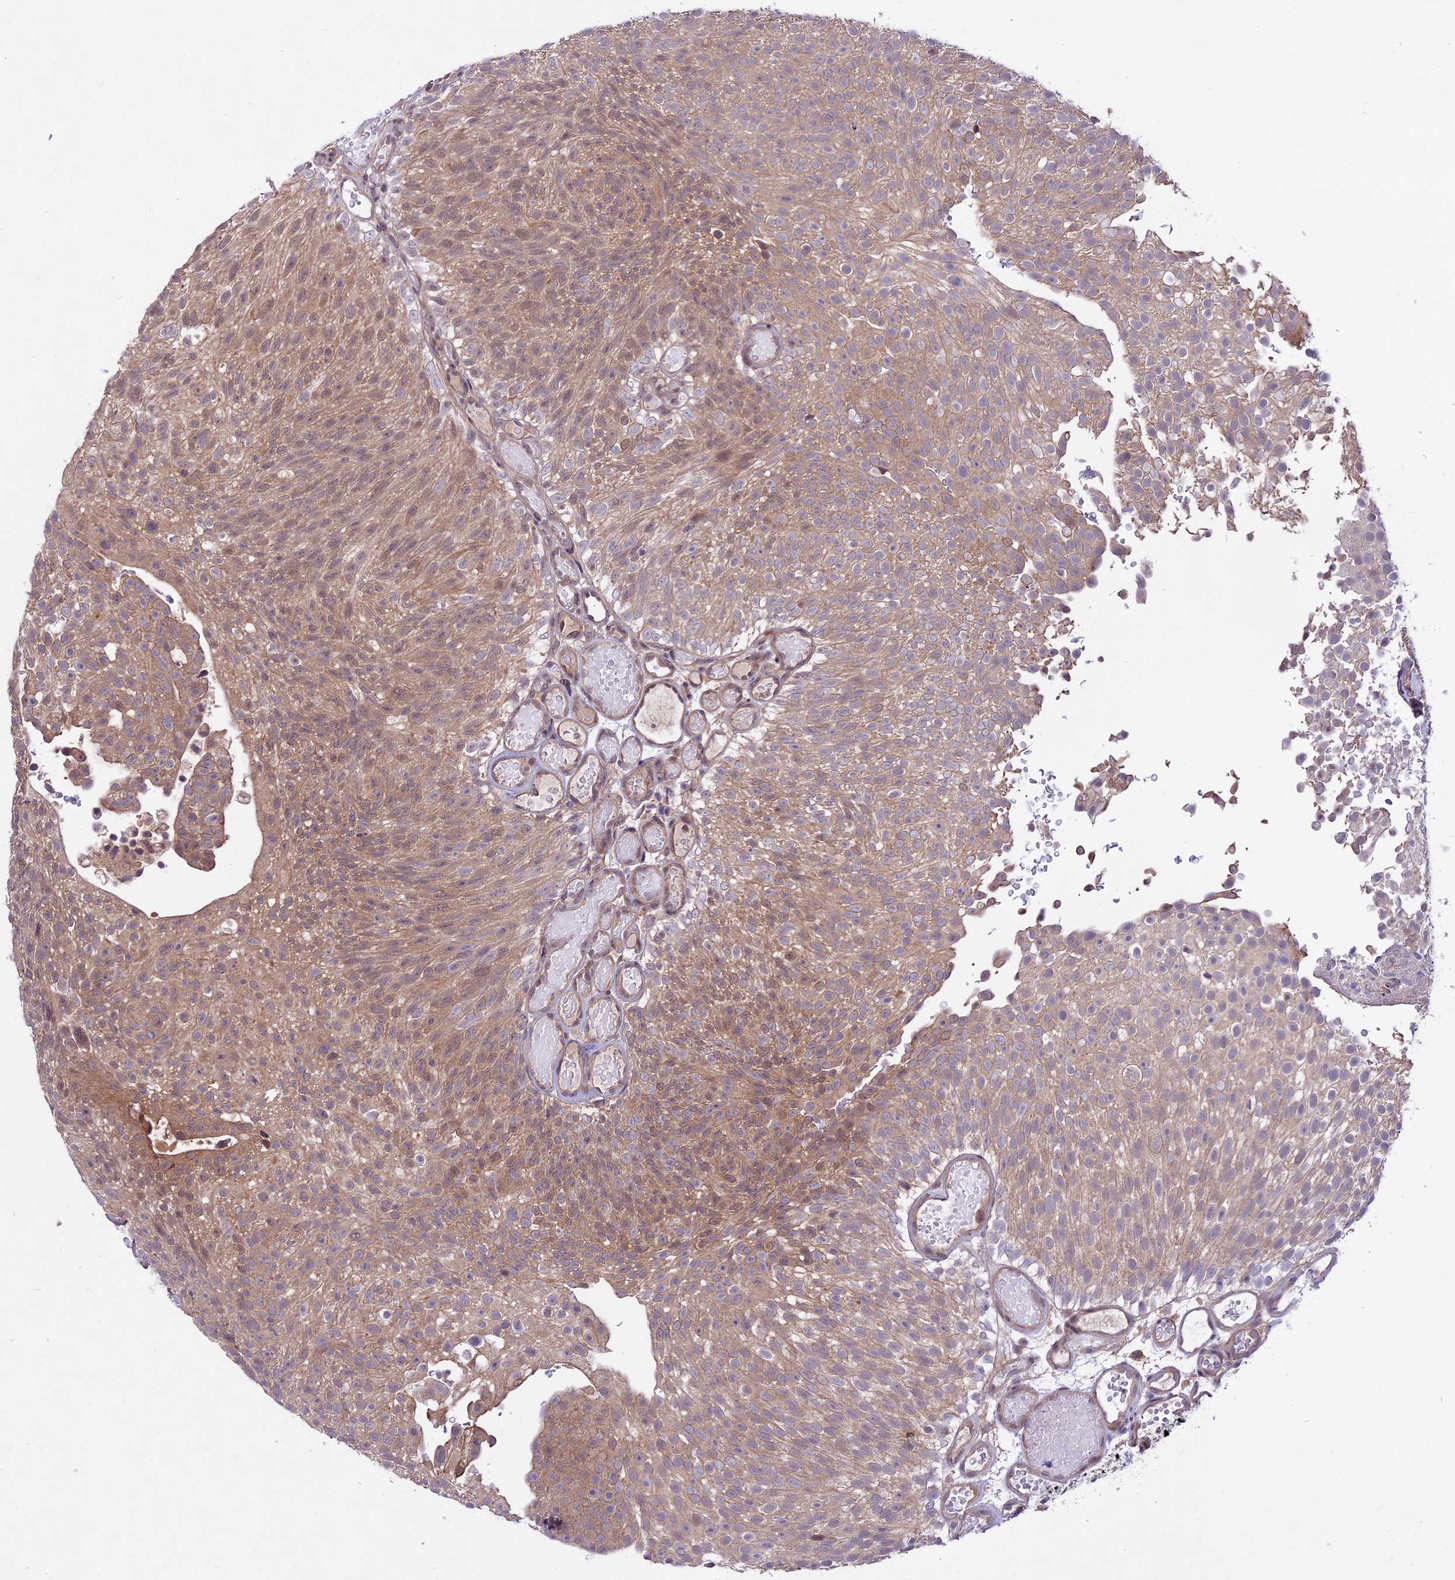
{"staining": {"intensity": "weak", "quantity": ">75%", "location": "cytoplasmic/membranous"}, "tissue": "urothelial cancer", "cell_type": "Tumor cells", "image_type": "cancer", "snomed": [{"axis": "morphology", "description": "Urothelial carcinoma, Low grade"}, {"axis": "topography", "description": "Urinary bladder"}], "caption": "An IHC photomicrograph of neoplastic tissue is shown. Protein staining in brown highlights weak cytoplasmic/membranous positivity in low-grade urothelial carcinoma within tumor cells.", "gene": "SPRED1", "patient": {"sex": "male", "age": 78}}